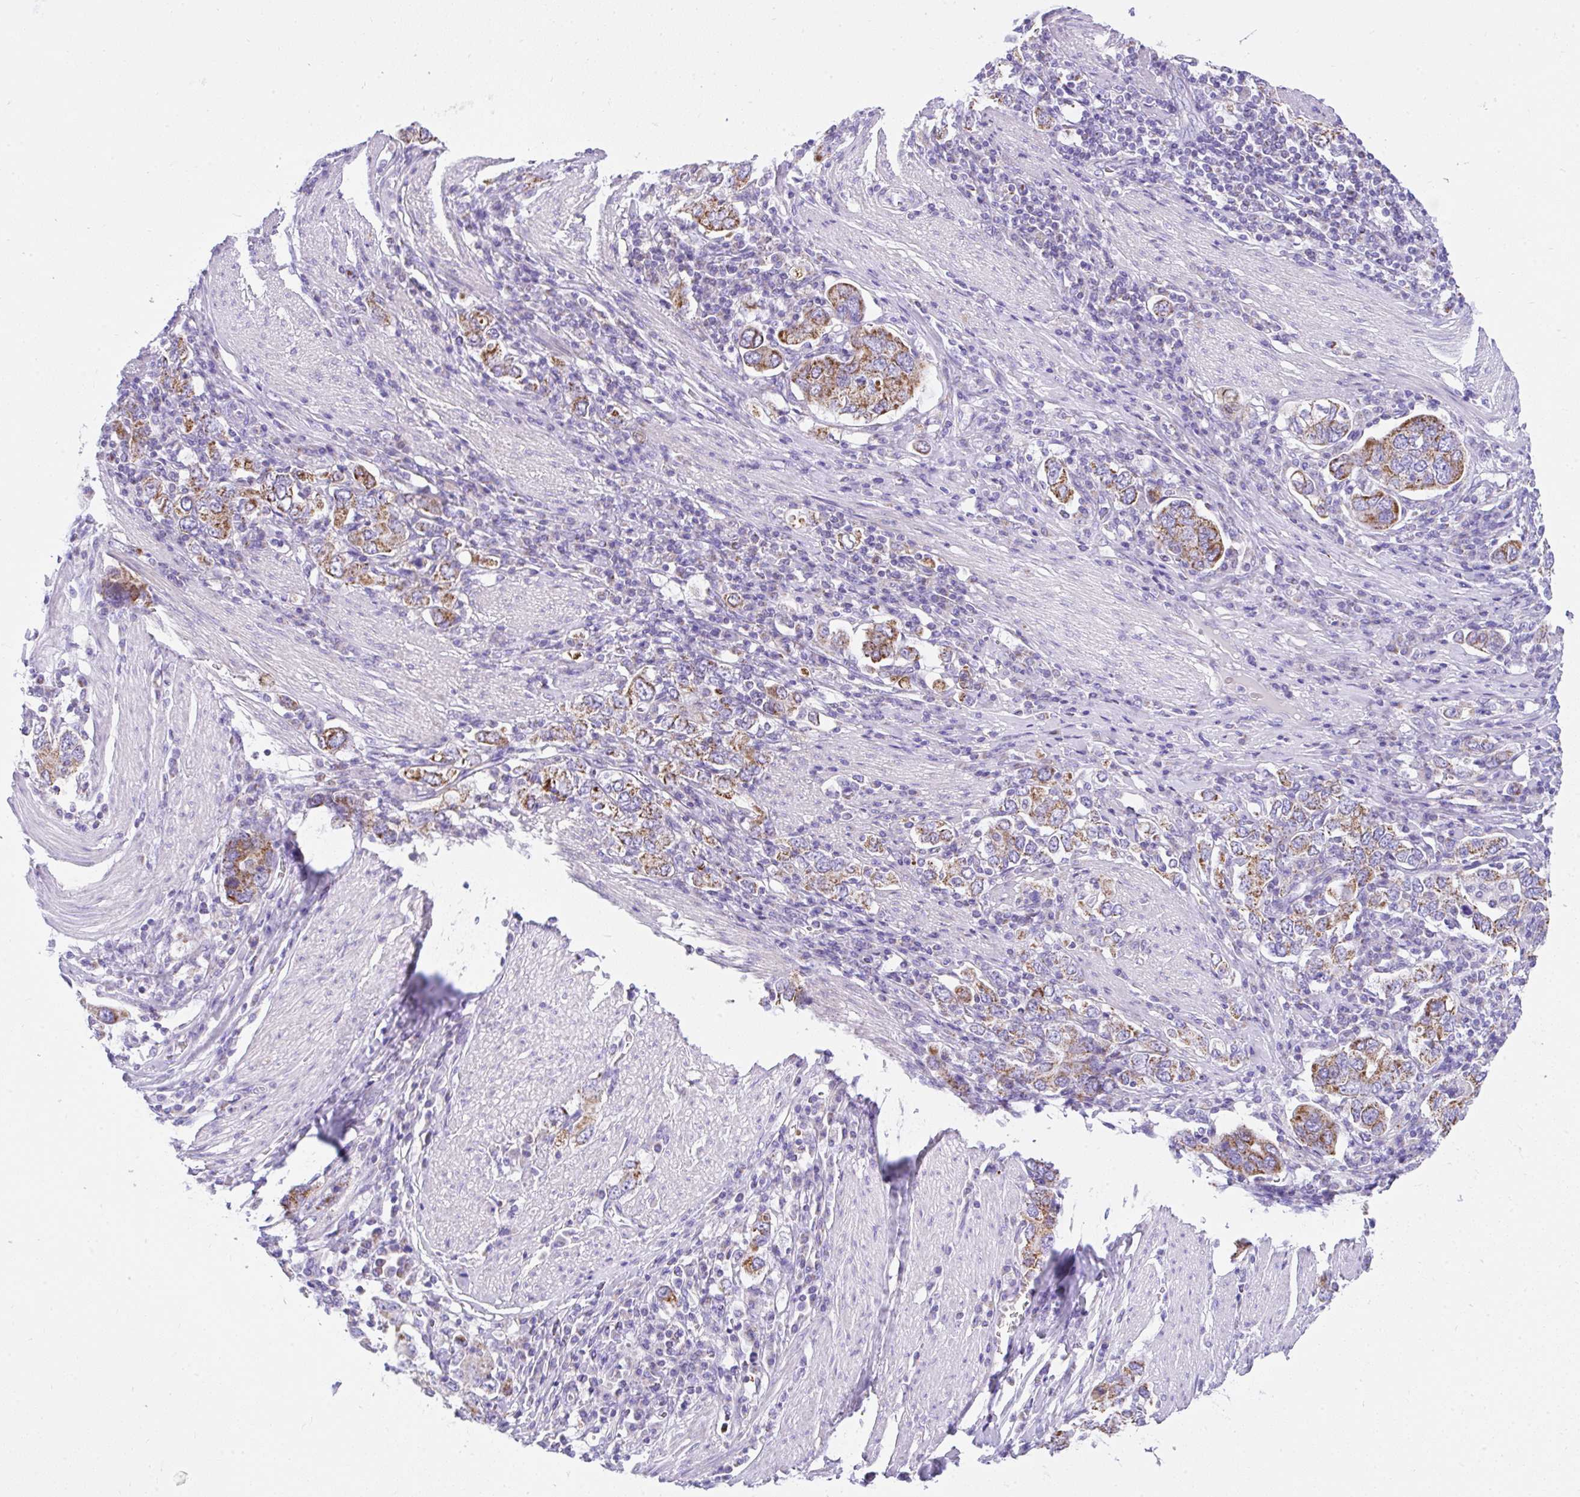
{"staining": {"intensity": "moderate", "quantity": ">75%", "location": "cytoplasmic/membranous"}, "tissue": "stomach cancer", "cell_type": "Tumor cells", "image_type": "cancer", "snomed": [{"axis": "morphology", "description": "Adenocarcinoma, NOS"}, {"axis": "topography", "description": "Stomach, upper"}, {"axis": "topography", "description": "Stomach"}], "caption": "DAB (3,3'-diaminobenzidine) immunohistochemical staining of stomach adenocarcinoma displays moderate cytoplasmic/membranous protein expression in about >75% of tumor cells.", "gene": "SLC13A1", "patient": {"sex": "male", "age": 62}}